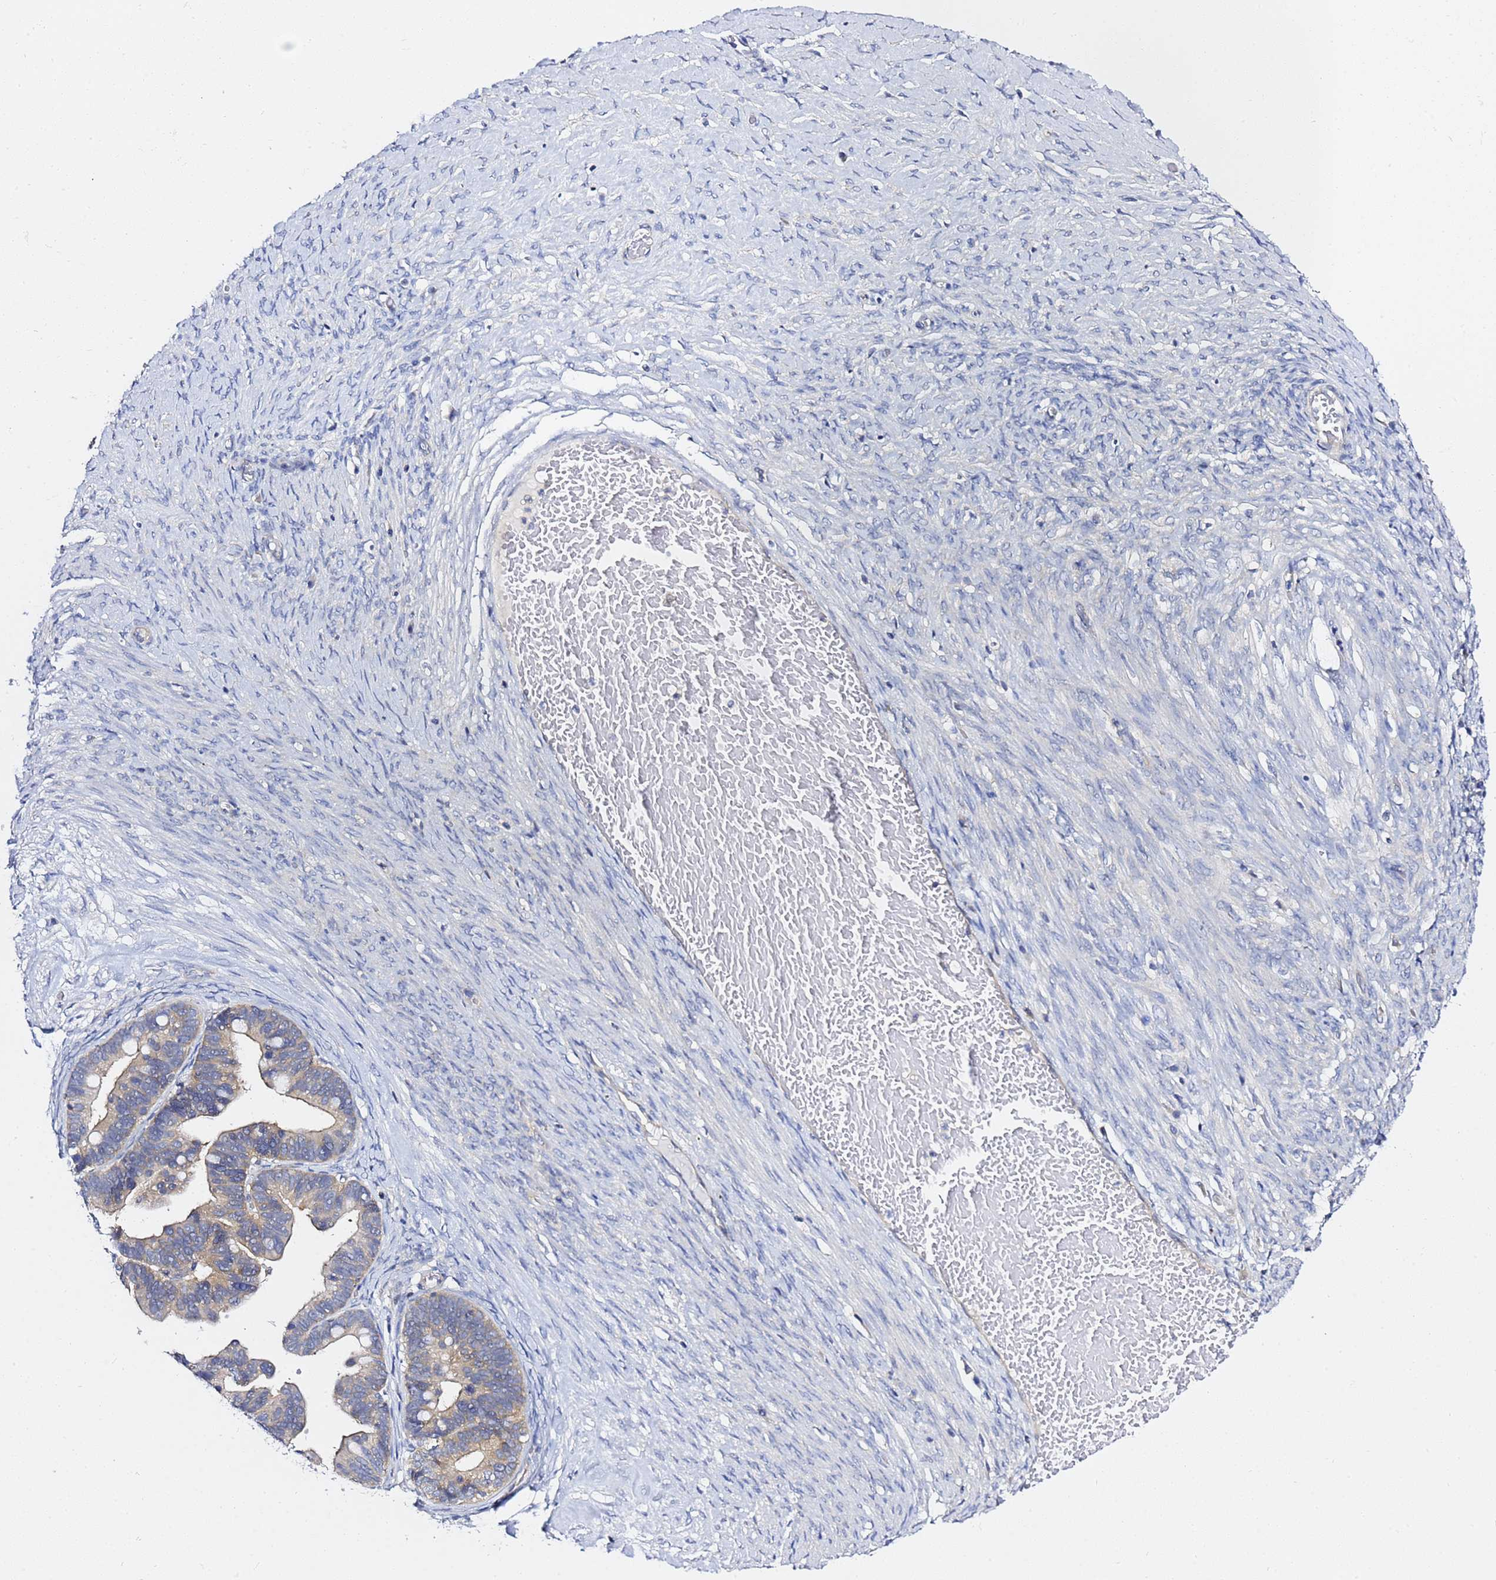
{"staining": {"intensity": "weak", "quantity": ">75%", "location": "cytoplasmic/membranous"}, "tissue": "ovarian cancer", "cell_type": "Tumor cells", "image_type": "cancer", "snomed": [{"axis": "morphology", "description": "Cystadenocarcinoma, serous, NOS"}, {"axis": "topography", "description": "Ovary"}], "caption": "A histopathology image of ovarian serous cystadenocarcinoma stained for a protein demonstrates weak cytoplasmic/membranous brown staining in tumor cells.", "gene": "LENG1", "patient": {"sex": "female", "age": 56}}